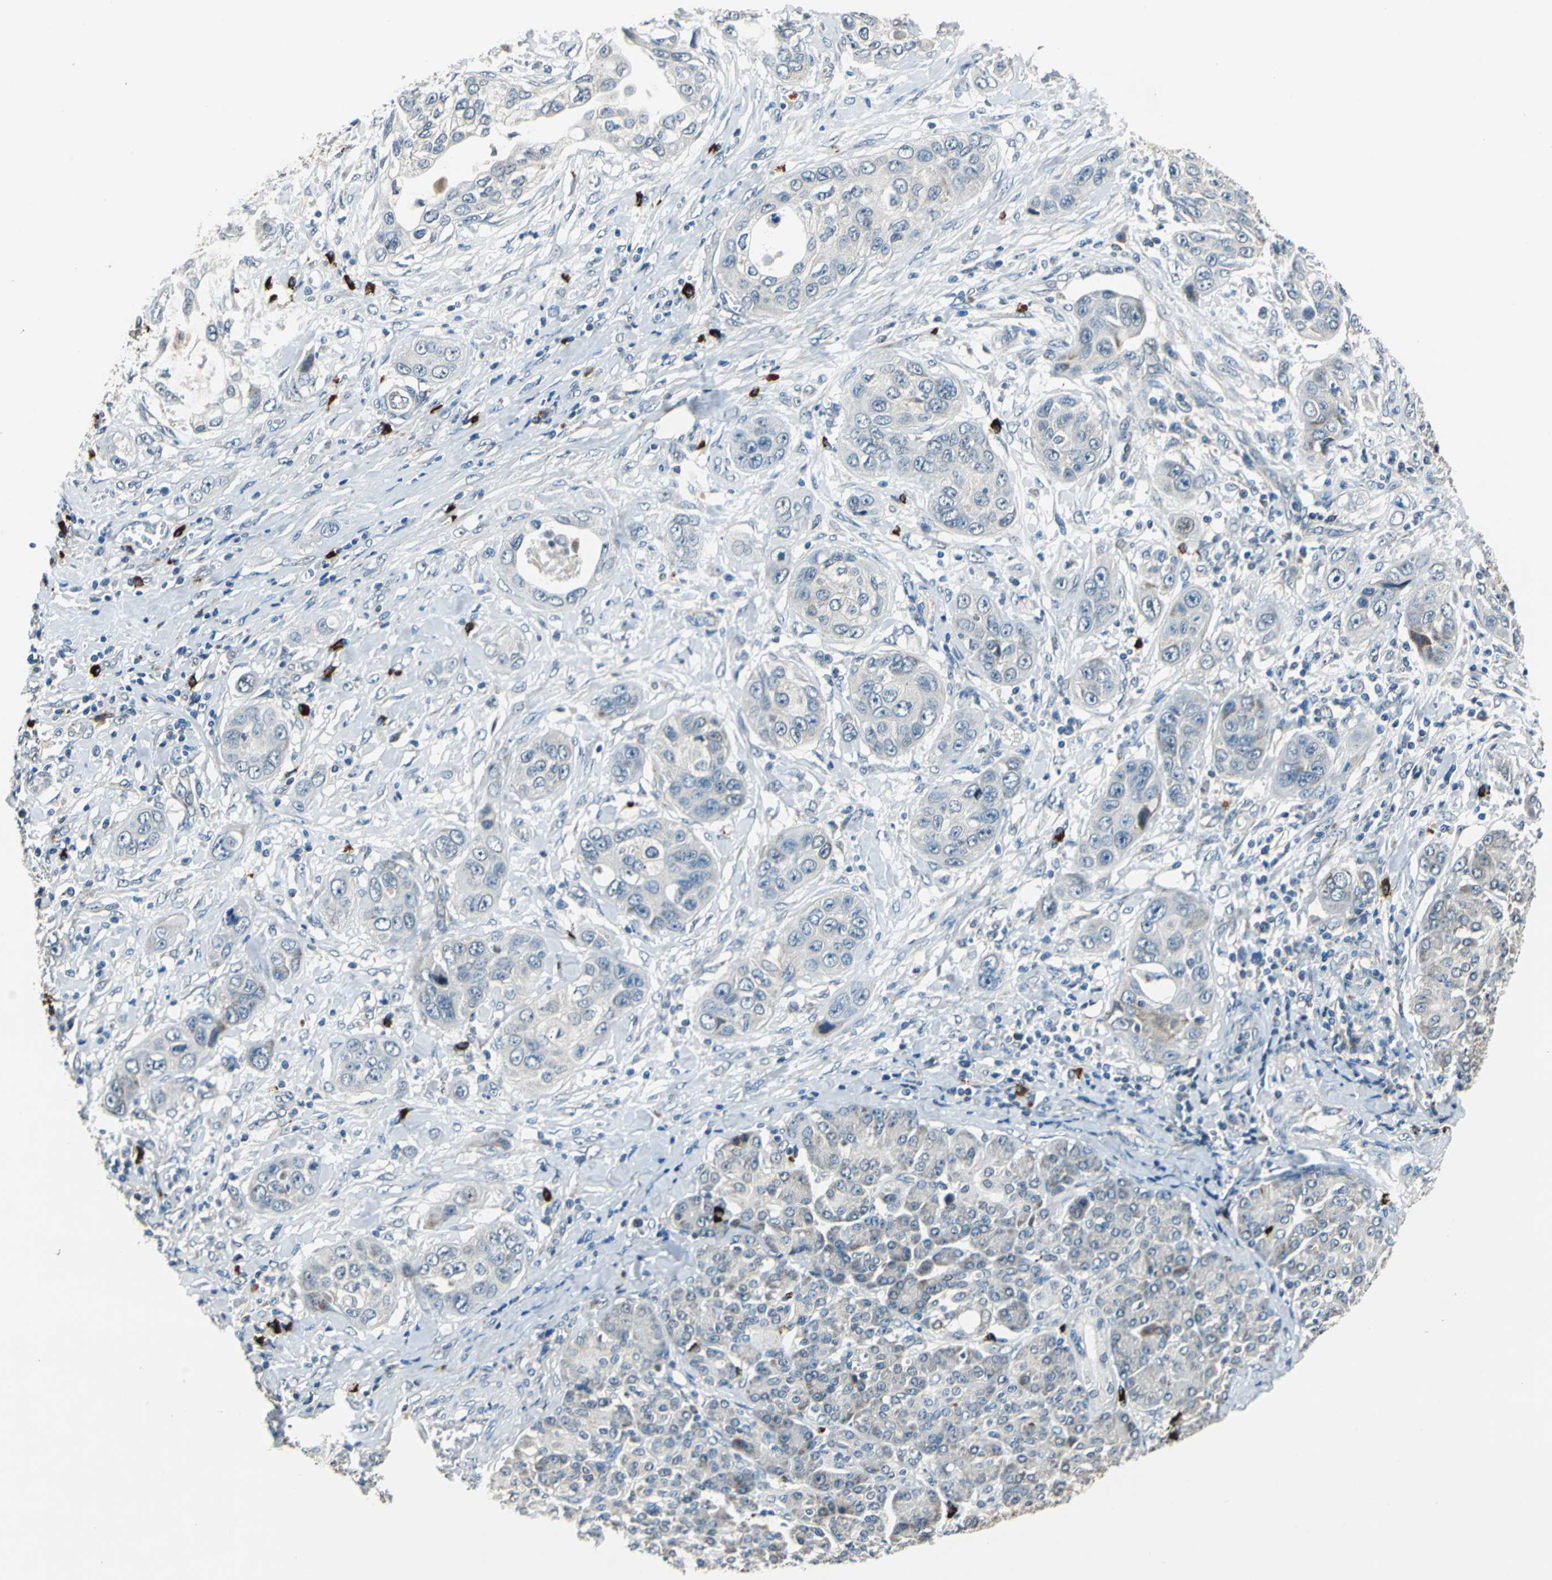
{"staining": {"intensity": "negative", "quantity": "none", "location": "none"}, "tissue": "pancreatic cancer", "cell_type": "Tumor cells", "image_type": "cancer", "snomed": [{"axis": "morphology", "description": "Adenocarcinoma, NOS"}, {"axis": "topography", "description": "Pancreas"}], "caption": "Tumor cells show no significant protein positivity in pancreatic cancer (adenocarcinoma).", "gene": "SLC19A2", "patient": {"sex": "female", "age": 70}}